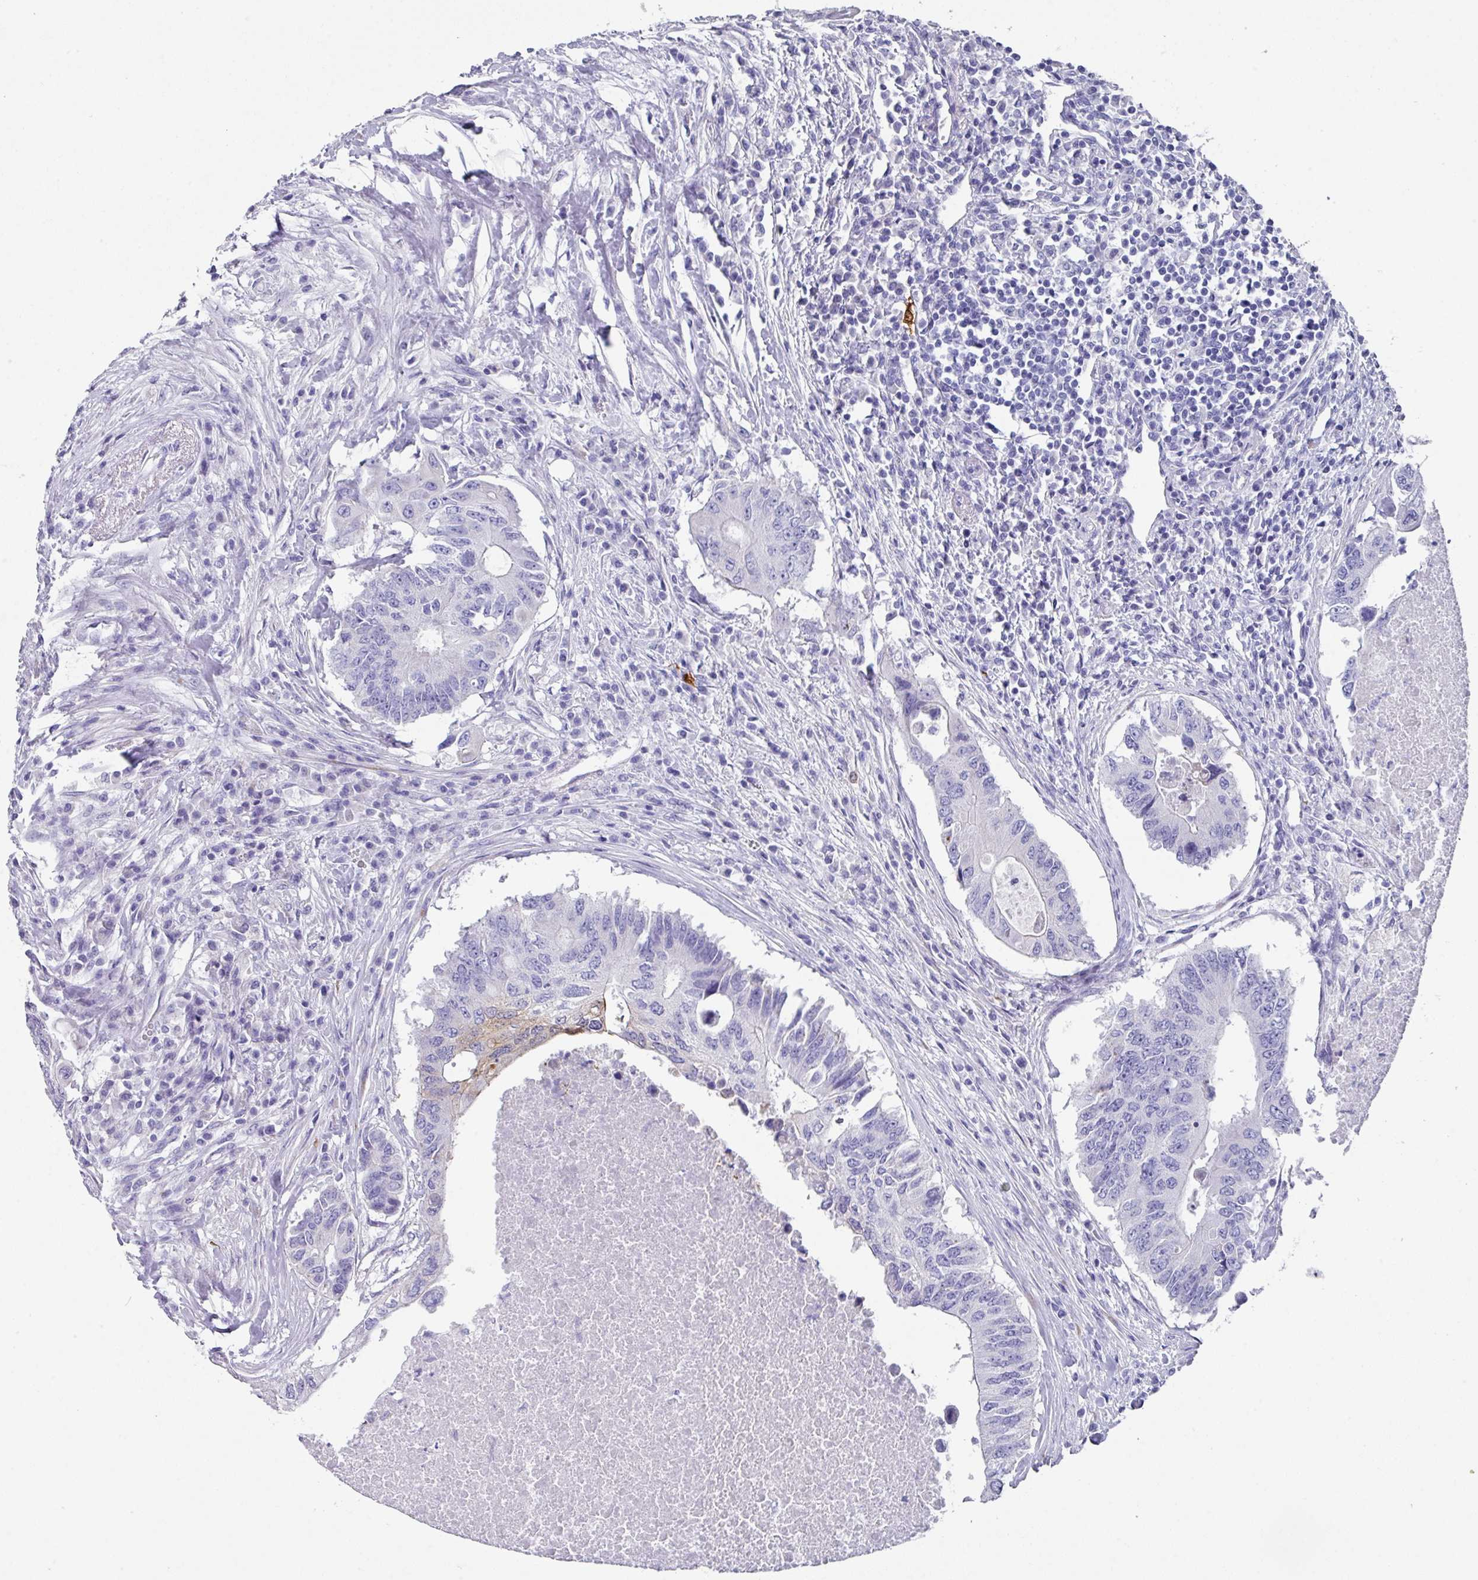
{"staining": {"intensity": "negative", "quantity": "none", "location": "none"}, "tissue": "colorectal cancer", "cell_type": "Tumor cells", "image_type": "cancer", "snomed": [{"axis": "morphology", "description": "Adenocarcinoma, NOS"}, {"axis": "topography", "description": "Colon"}], "caption": "A micrograph of colorectal cancer (adenocarcinoma) stained for a protein displays no brown staining in tumor cells. The staining is performed using DAB brown chromogen with nuclei counter-stained in using hematoxylin.", "gene": "PEX10", "patient": {"sex": "male", "age": 71}}